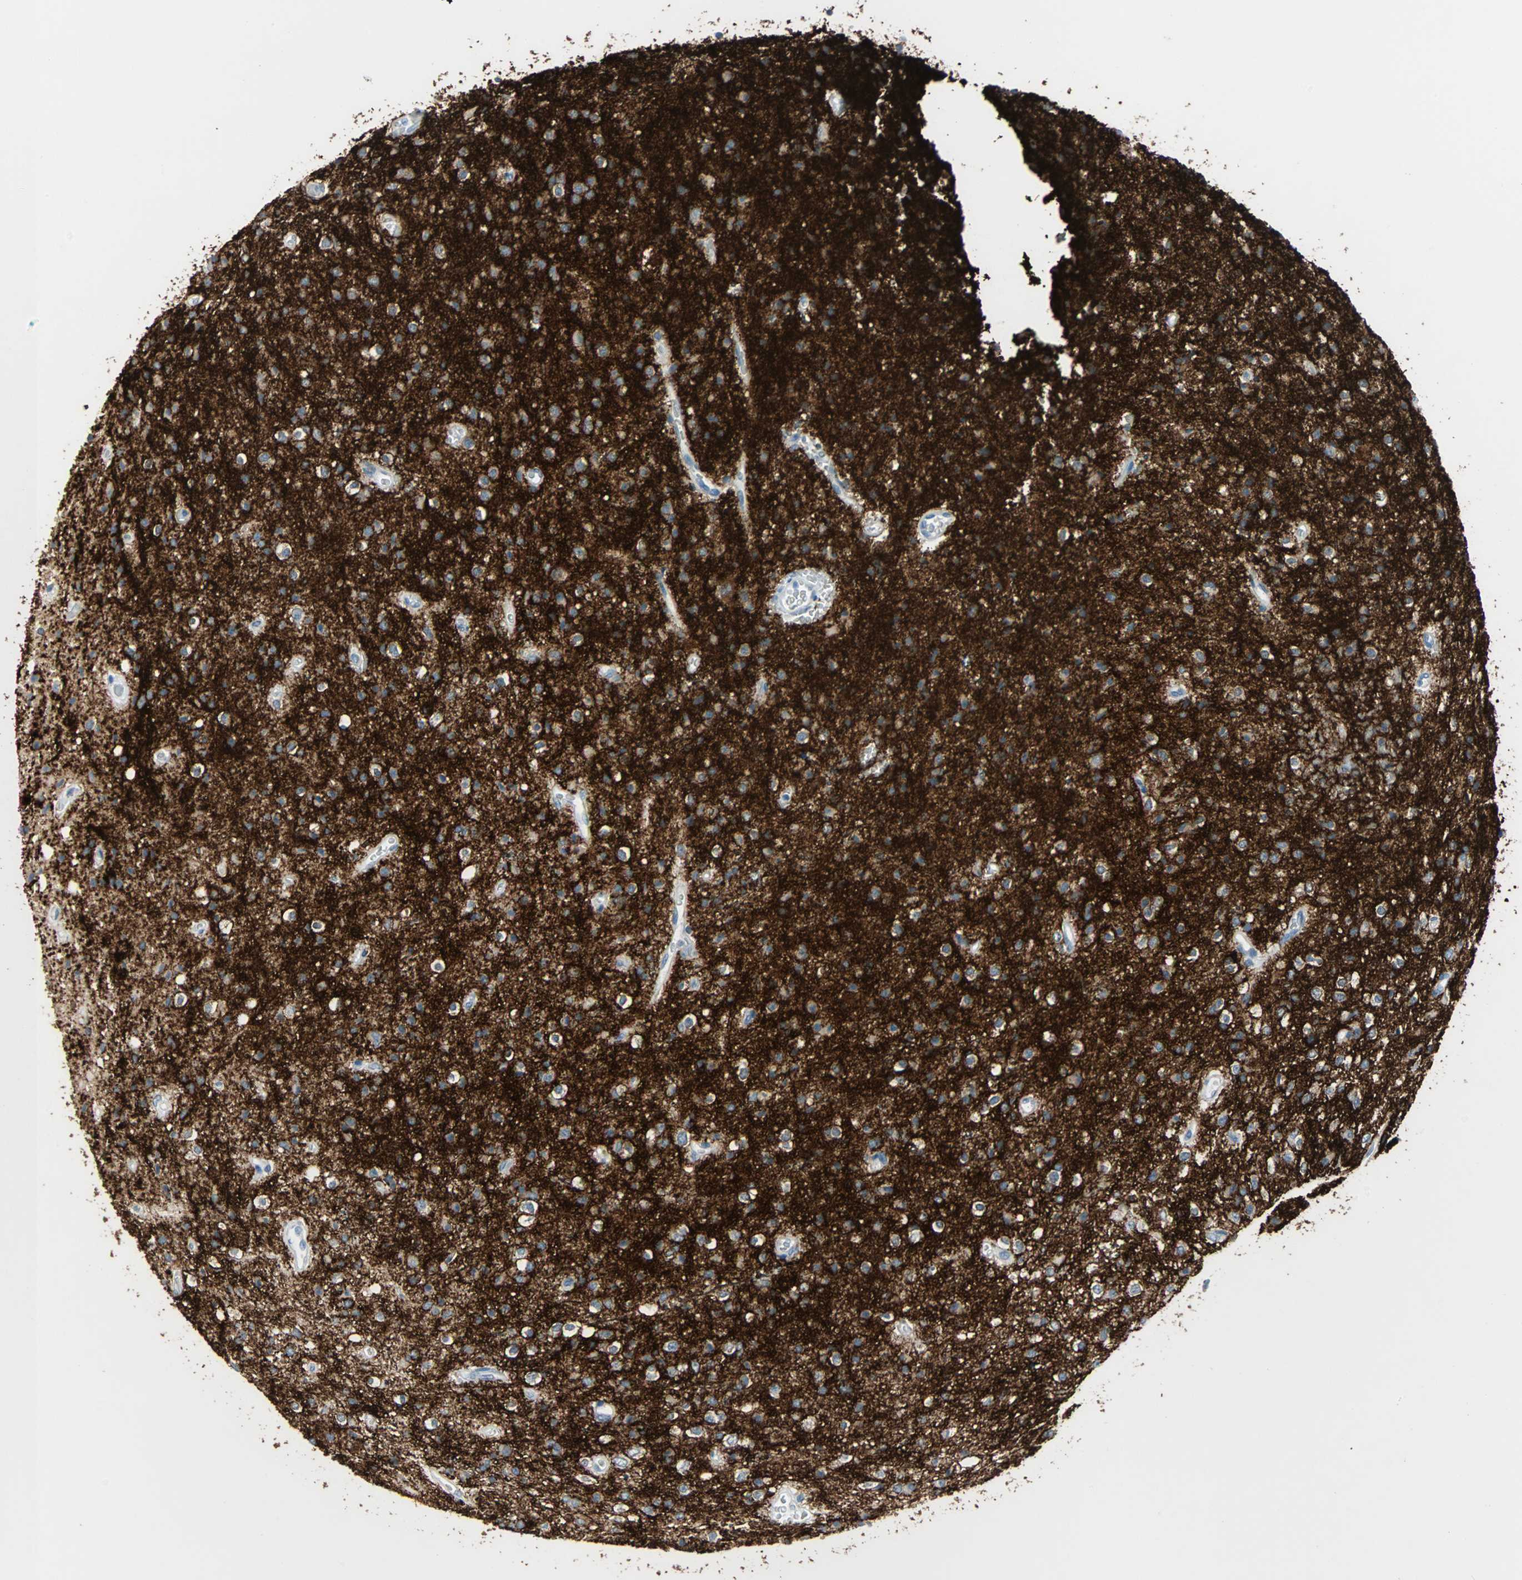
{"staining": {"intensity": "negative", "quantity": "none", "location": "none"}, "tissue": "glioma", "cell_type": "Tumor cells", "image_type": "cancer", "snomed": [{"axis": "morphology", "description": "Glioma, malignant, High grade"}, {"axis": "topography", "description": "Brain"}], "caption": "A high-resolution photomicrograph shows IHC staining of glioma, which shows no significant positivity in tumor cells.", "gene": "STX1A", "patient": {"sex": "male", "age": 47}}